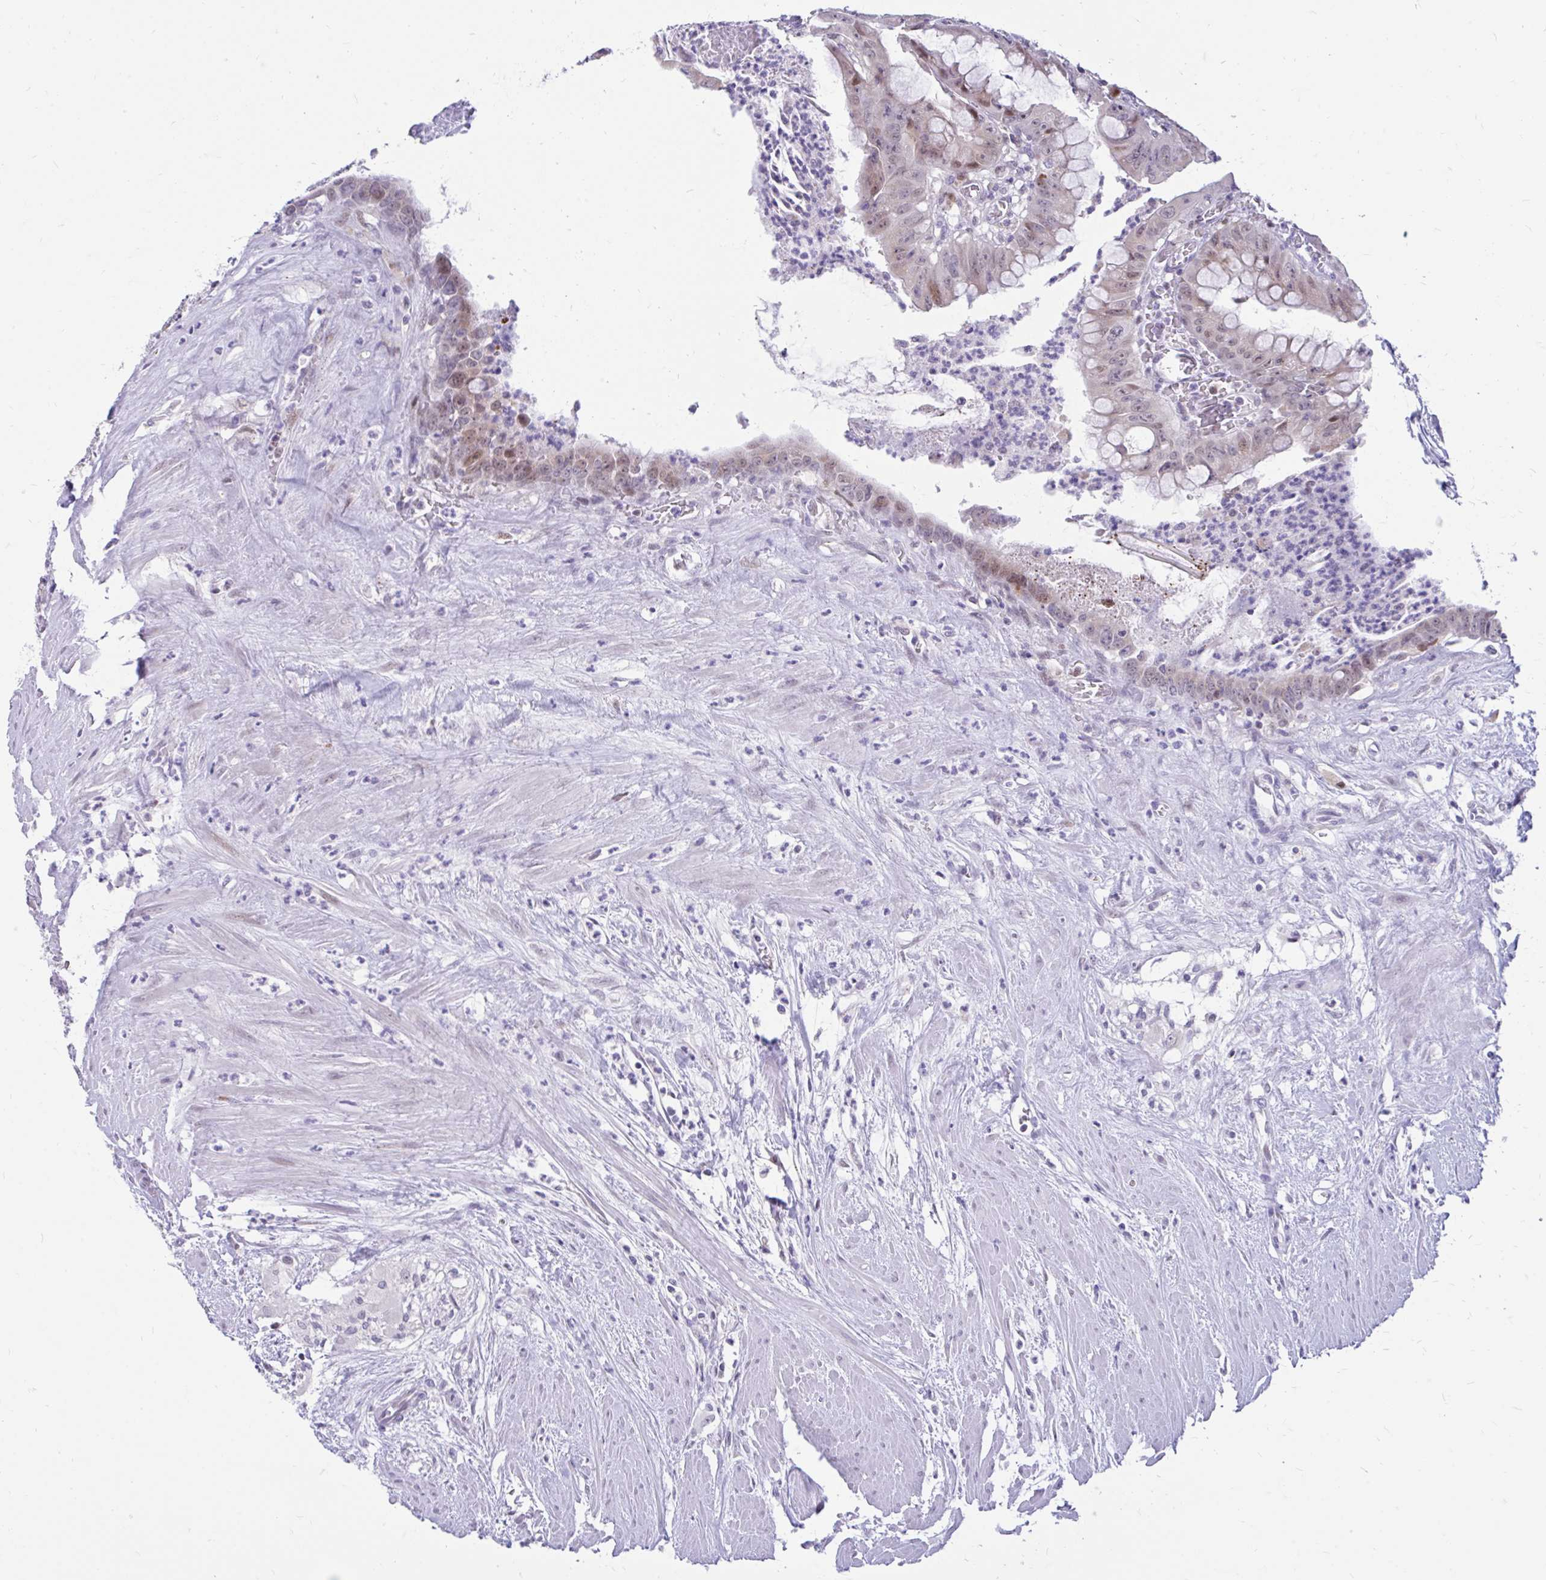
{"staining": {"intensity": "moderate", "quantity": "25%-75%", "location": "nuclear"}, "tissue": "colorectal cancer", "cell_type": "Tumor cells", "image_type": "cancer", "snomed": [{"axis": "morphology", "description": "Adenocarcinoma, NOS"}, {"axis": "topography", "description": "Rectum"}], "caption": "Tumor cells show medium levels of moderate nuclear staining in approximately 25%-75% of cells in human colorectal cancer (adenocarcinoma). Using DAB (3,3'-diaminobenzidine) (brown) and hematoxylin (blue) stains, captured at high magnification using brightfield microscopy.", "gene": "GLB1L2", "patient": {"sex": "male", "age": 78}}